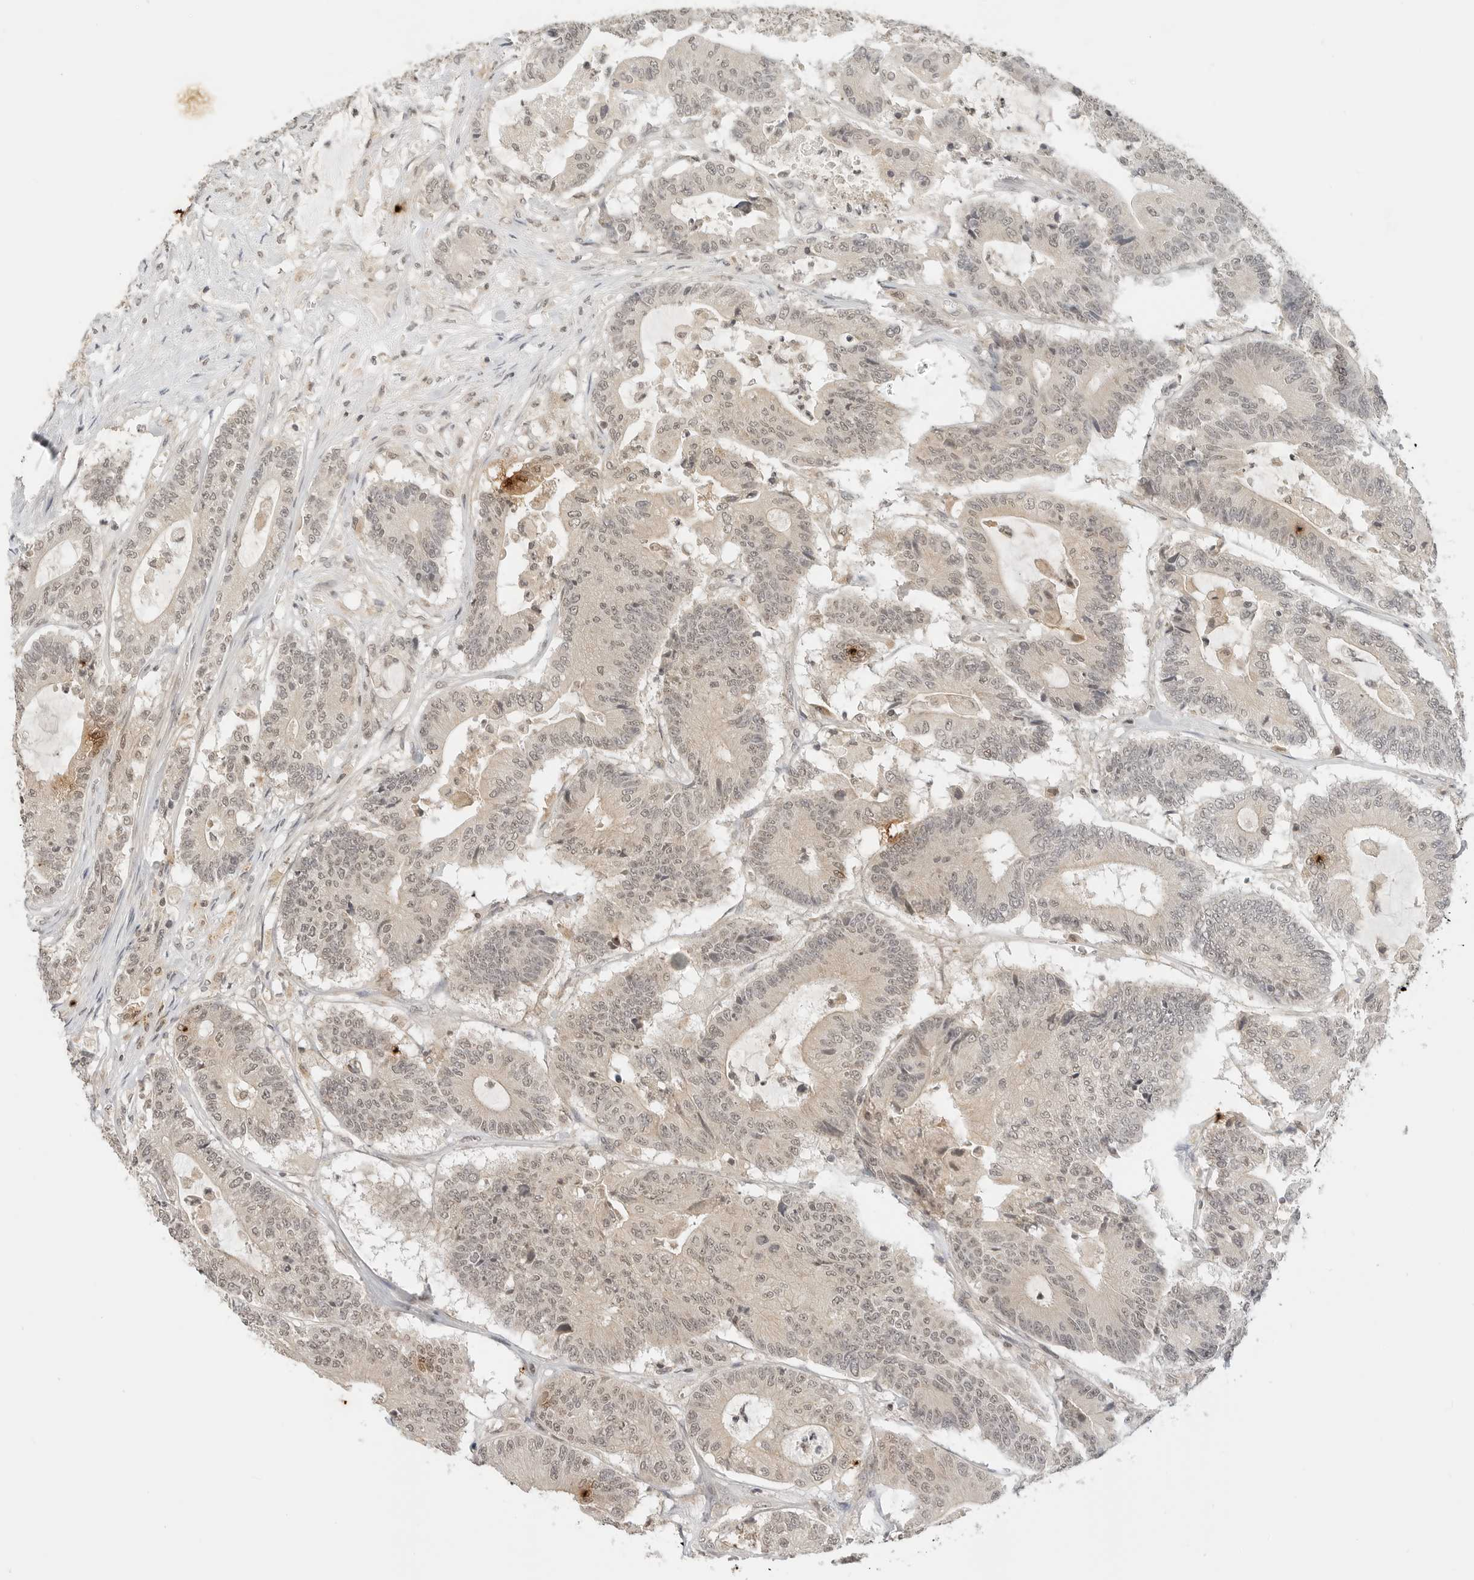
{"staining": {"intensity": "weak", "quantity": ">75%", "location": "nuclear"}, "tissue": "colorectal cancer", "cell_type": "Tumor cells", "image_type": "cancer", "snomed": [{"axis": "morphology", "description": "Adenocarcinoma, NOS"}, {"axis": "topography", "description": "Colon"}], "caption": "A low amount of weak nuclear staining is identified in approximately >75% of tumor cells in colorectal cancer tissue. Immunohistochemistry stains the protein in brown and the nuclei are stained blue.", "gene": "GPR34", "patient": {"sex": "female", "age": 84}}